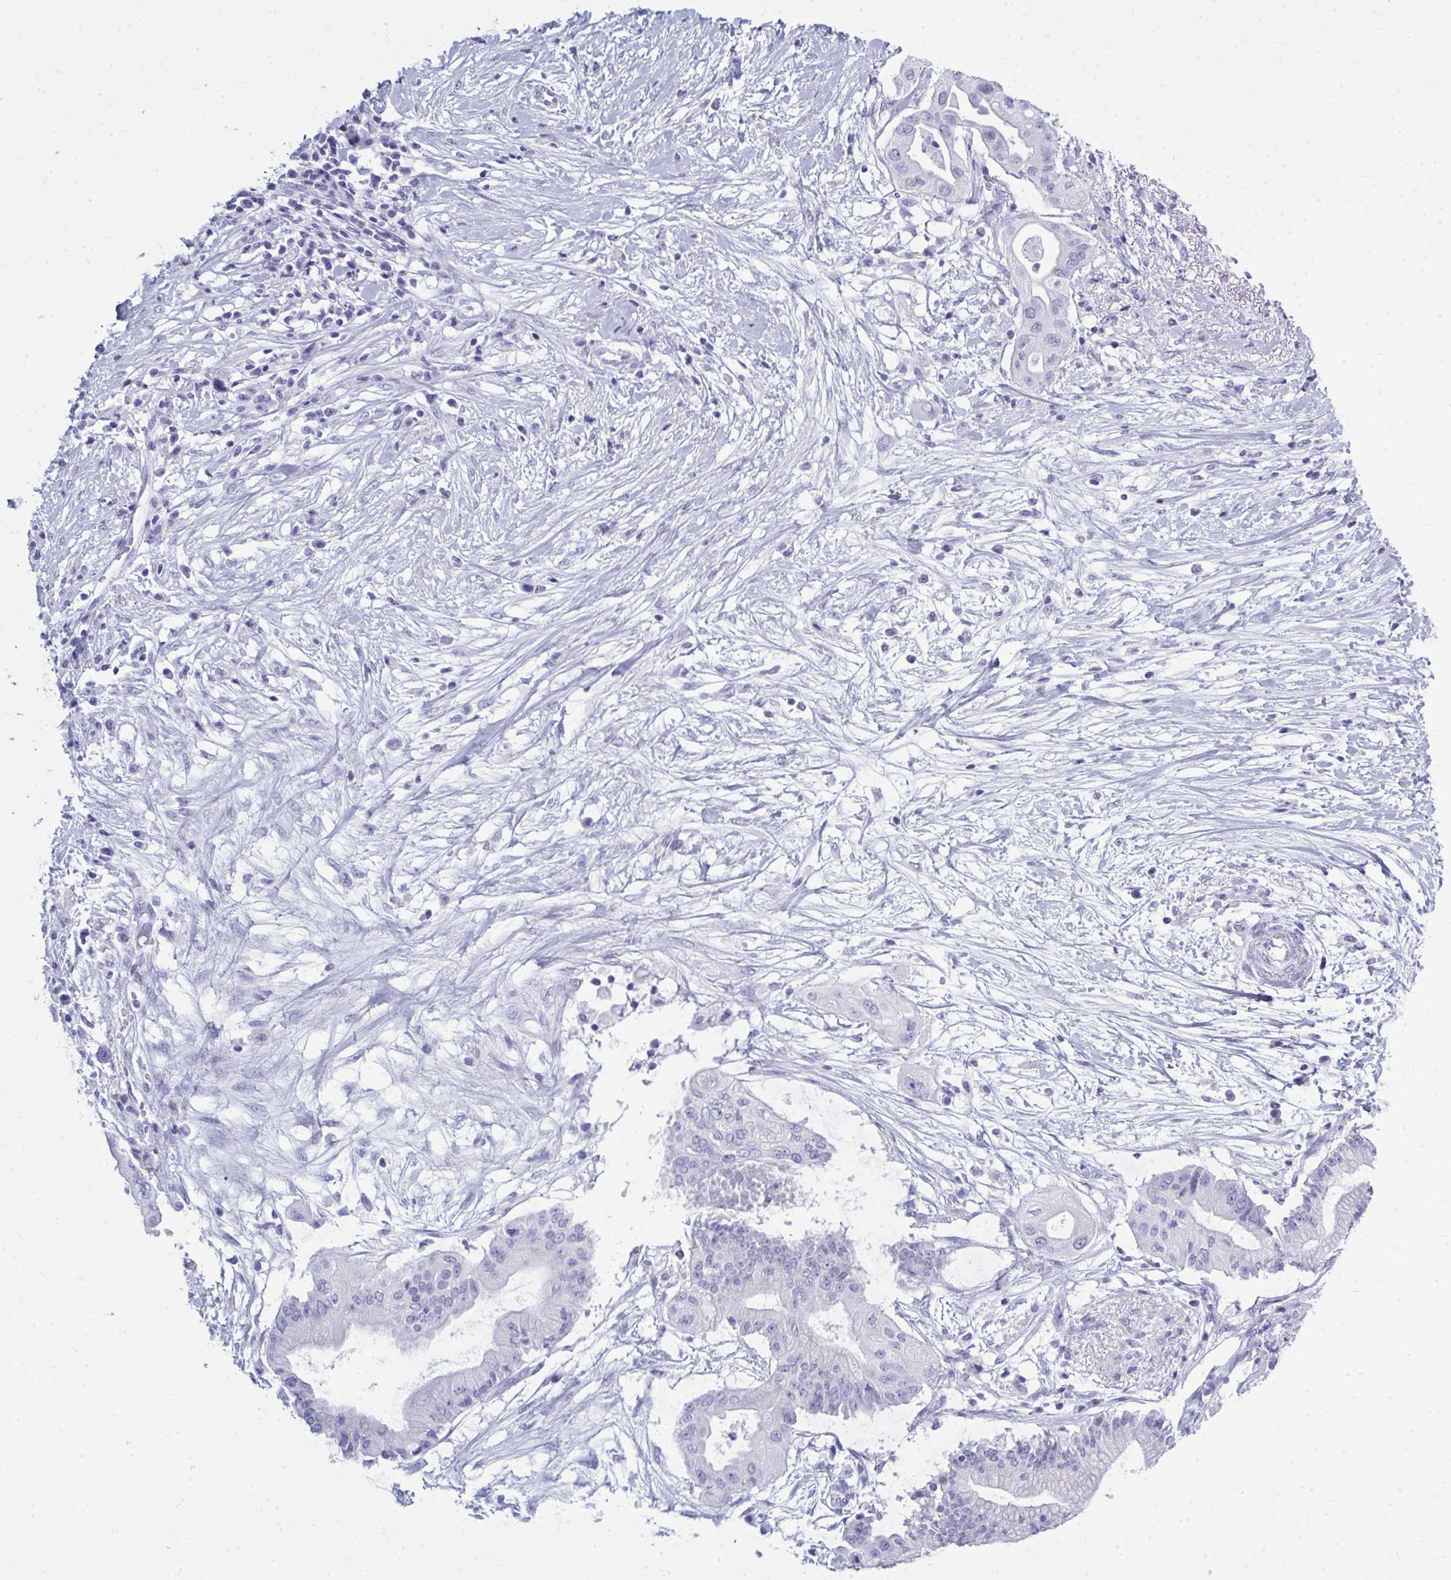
{"staining": {"intensity": "negative", "quantity": "none", "location": "none"}, "tissue": "pancreatic cancer", "cell_type": "Tumor cells", "image_type": "cancer", "snomed": [{"axis": "morphology", "description": "Adenocarcinoma, NOS"}, {"axis": "topography", "description": "Pancreas"}], "caption": "This is a micrograph of IHC staining of pancreatic cancer (adenocarcinoma), which shows no positivity in tumor cells.", "gene": "QDPR", "patient": {"sex": "male", "age": 68}}